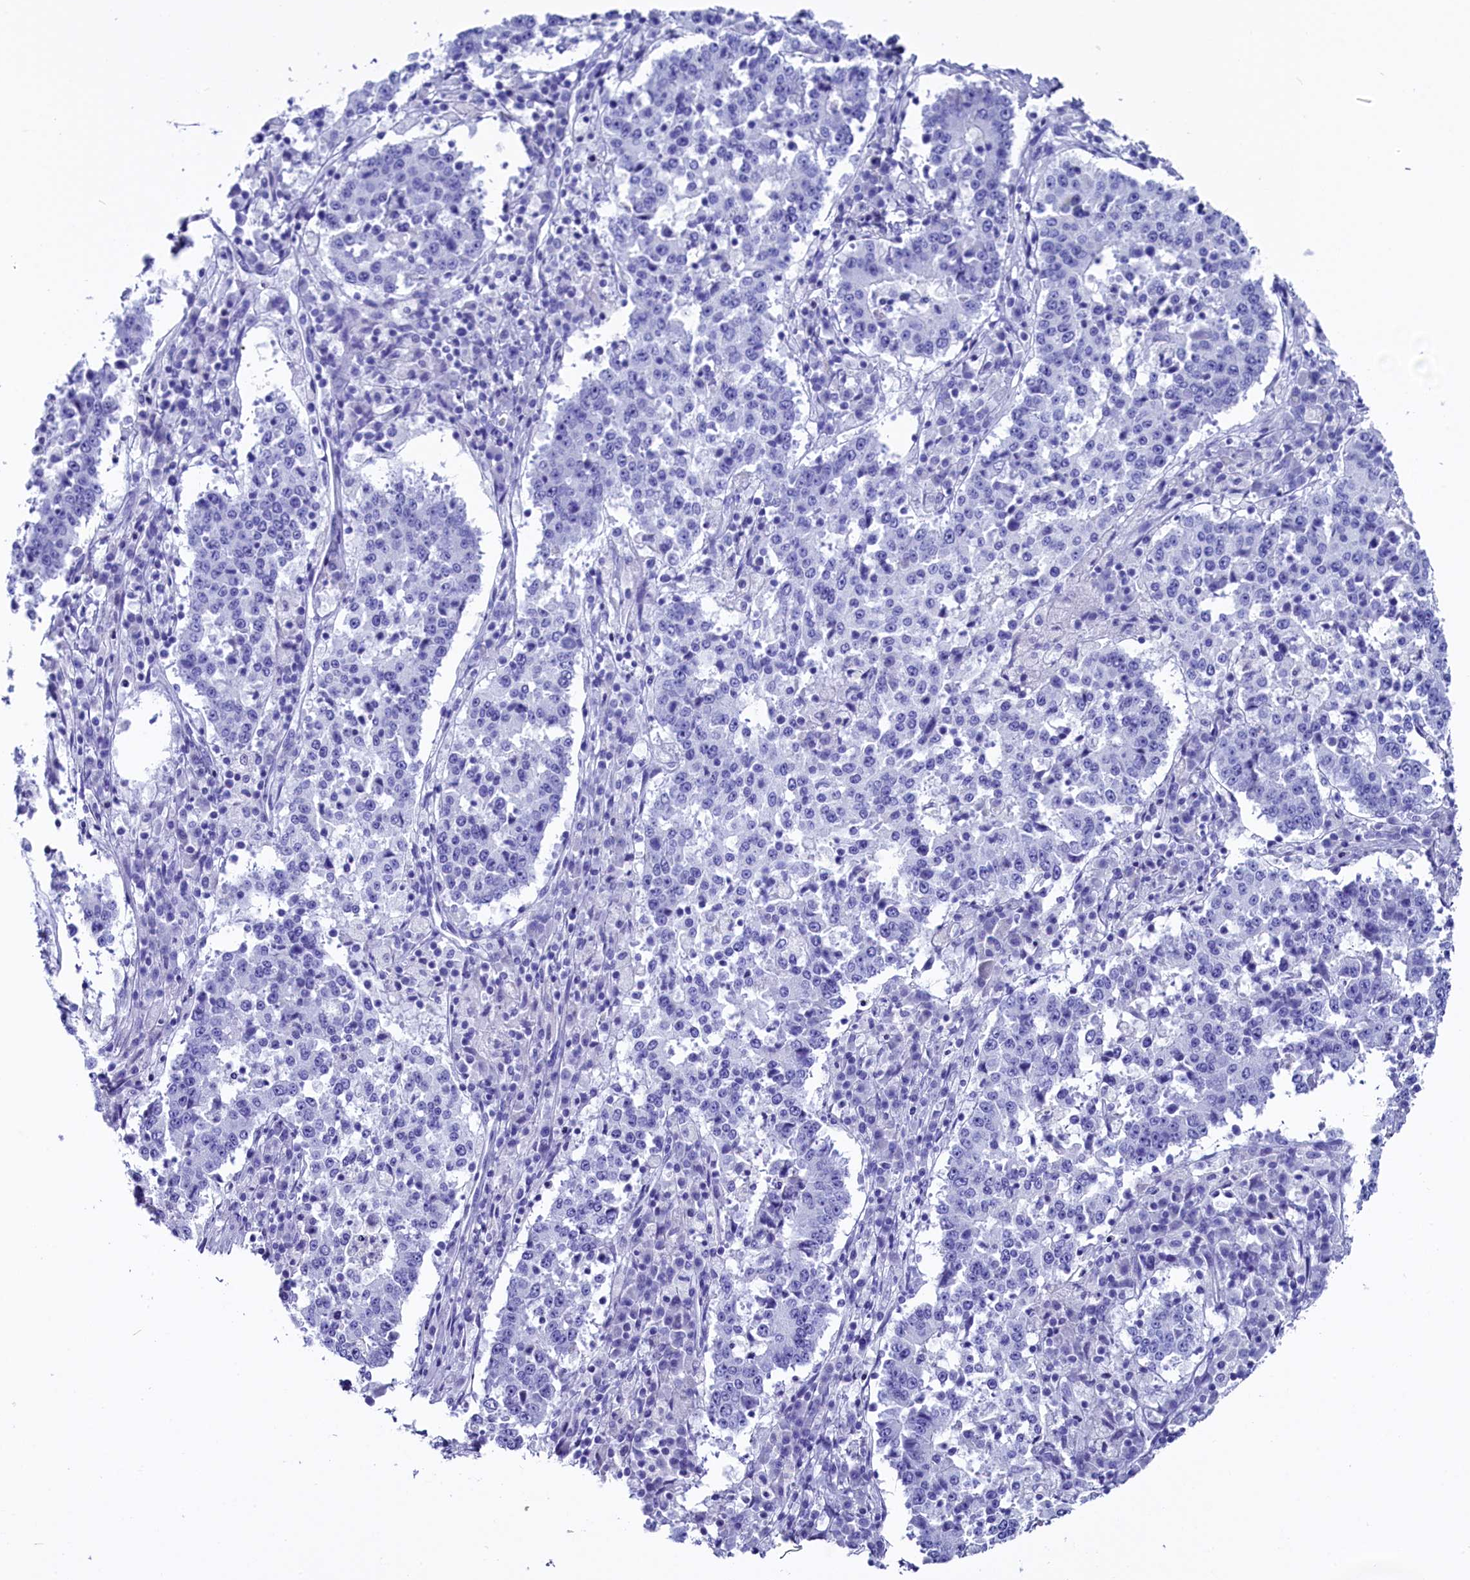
{"staining": {"intensity": "negative", "quantity": "none", "location": "none"}, "tissue": "stomach cancer", "cell_type": "Tumor cells", "image_type": "cancer", "snomed": [{"axis": "morphology", "description": "Adenocarcinoma, NOS"}, {"axis": "topography", "description": "Stomach"}], "caption": "Adenocarcinoma (stomach) was stained to show a protein in brown. There is no significant expression in tumor cells. Brightfield microscopy of immunohistochemistry stained with DAB (3,3'-diaminobenzidine) (brown) and hematoxylin (blue), captured at high magnification.", "gene": "ANKRD29", "patient": {"sex": "male", "age": 59}}